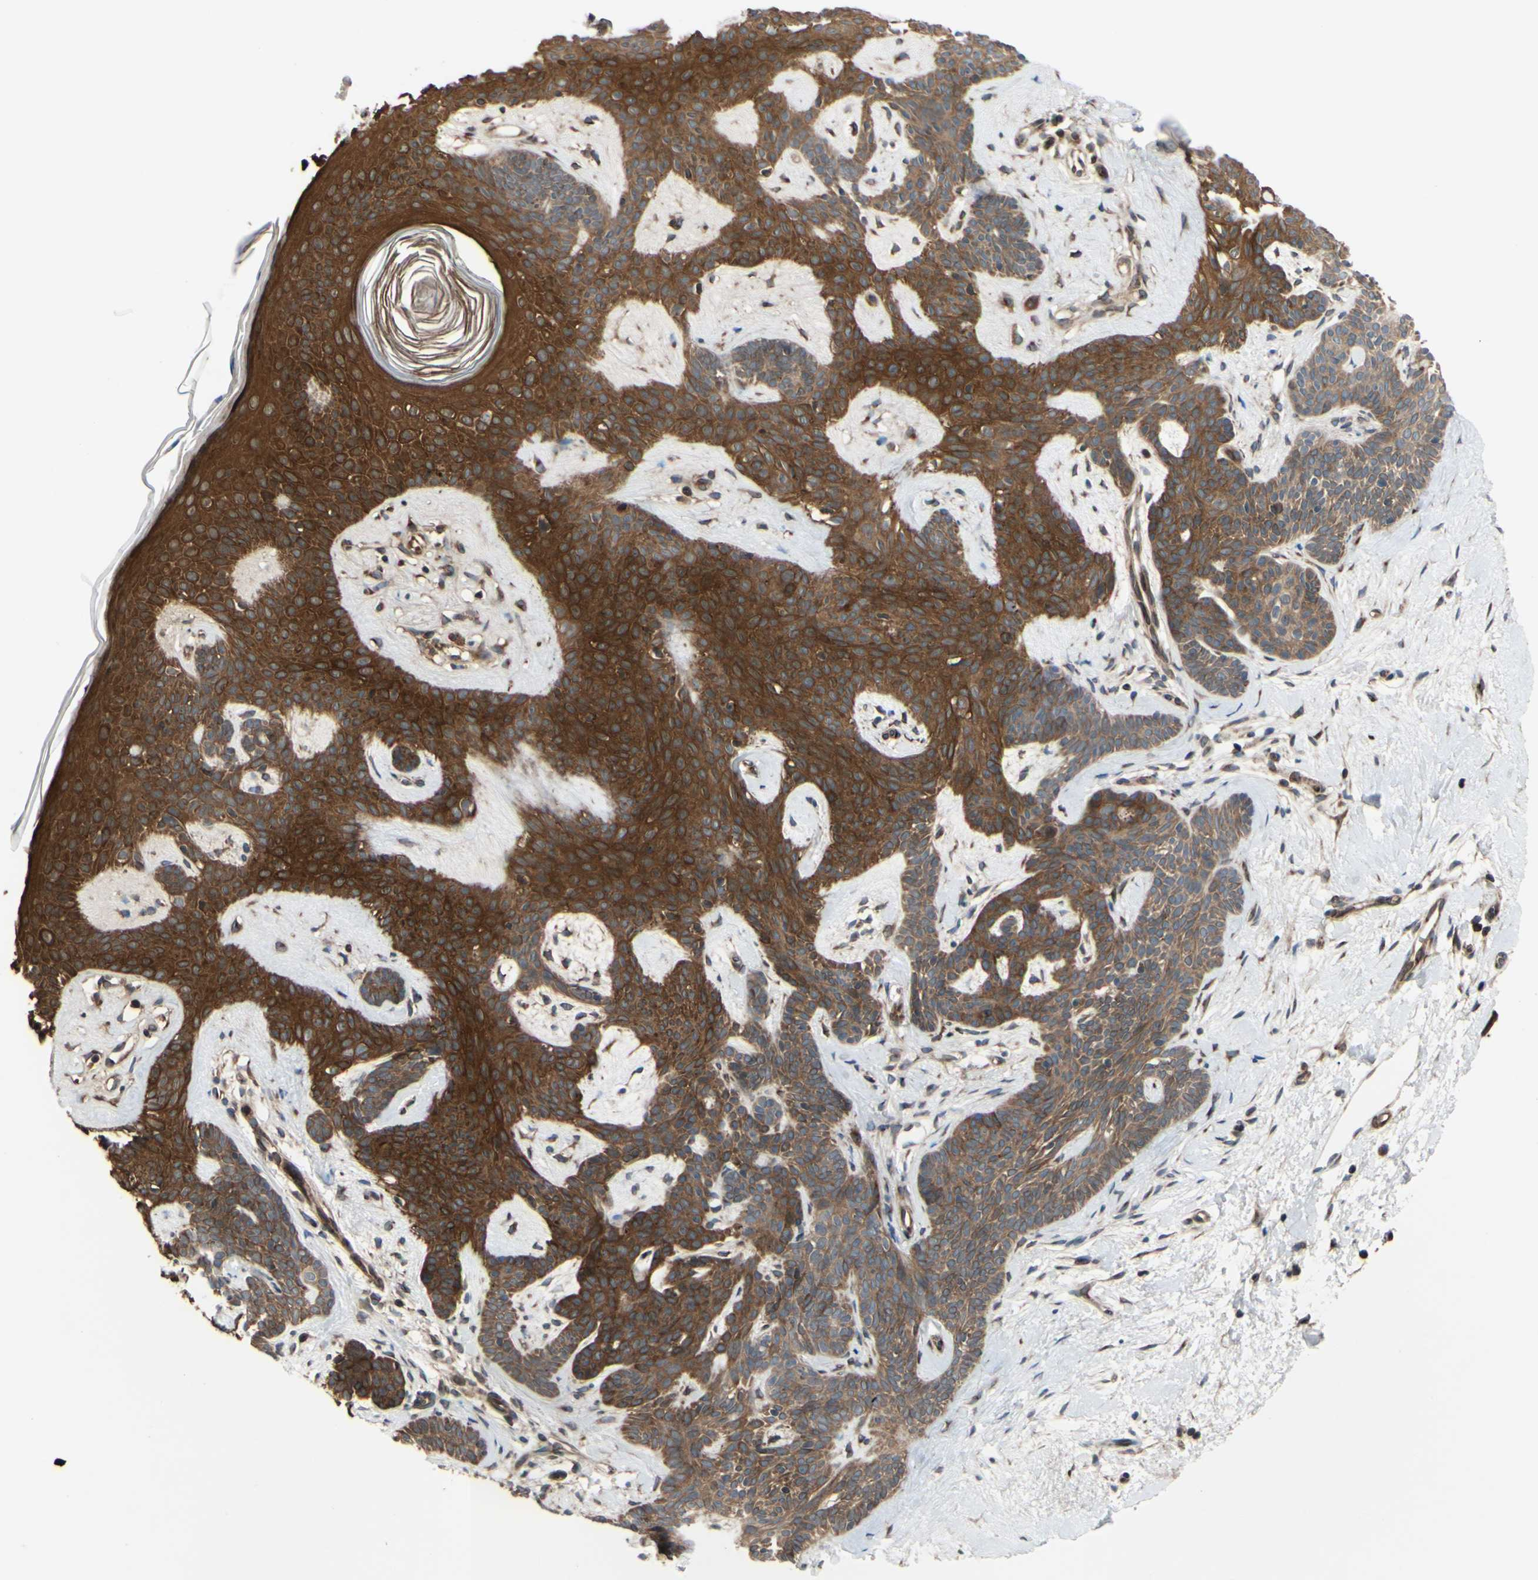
{"staining": {"intensity": "moderate", "quantity": ">75%", "location": "cytoplasmic/membranous"}, "tissue": "skin cancer", "cell_type": "Tumor cells", "image_type": "cancer", "snomed": [{"axis": "morphology", "description": "Developmental malformation"}, {"axis": "morphology", "description": "Basal cell carcinoma"}, {"axis": "topography", "description": "Skin"}], "caption": "Brown immunohistochemical staining in skin cancer (basal cell carcinoma) demonstrates moderate cytoplasmic/membranous expression in about >75% of tumor cells.", "gene": "PRAF2", "patient": {"sex": "female", "age": 62}}